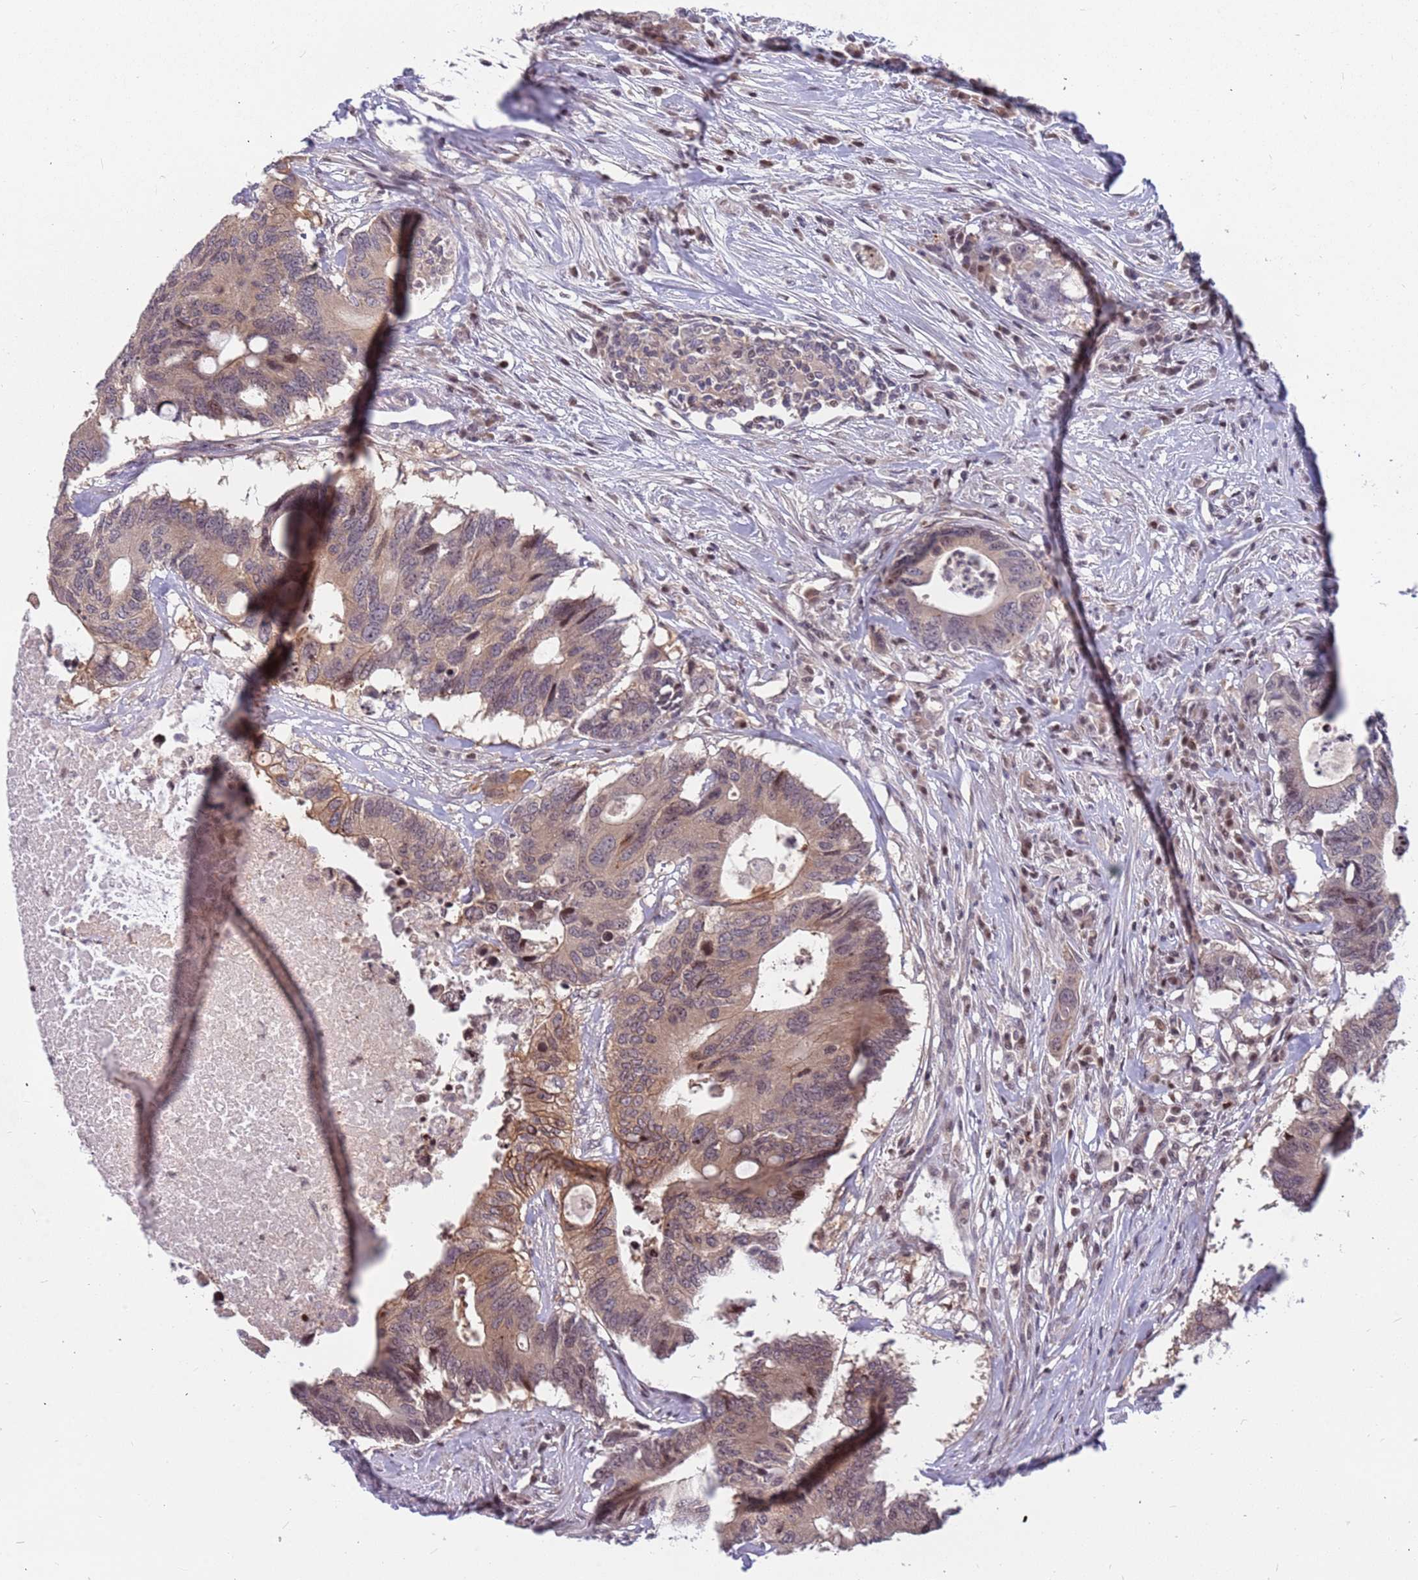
{"staining": {"intensity": "moderate", "quantity": "25%-75%", "location": "cytoplasmic/membranous,nuclear"}, "tissue": "colorectal cancer", "cell_type": "Tumor cells", "image_type": "cancer", "snomed": [{"axis": "morphology", "description": "Adenocarcinoma, NOS"}, {"axis": "topography", "description": "Colon"}], "caption": "Moderate cytoplasmic/membranous and nuclear staining is present in approximately 25%-75% of tumor cells in adenocarcinoma (colorectal).", "gene": "ARHGEF5", "patient": {"sex": "male", "age": 71}}